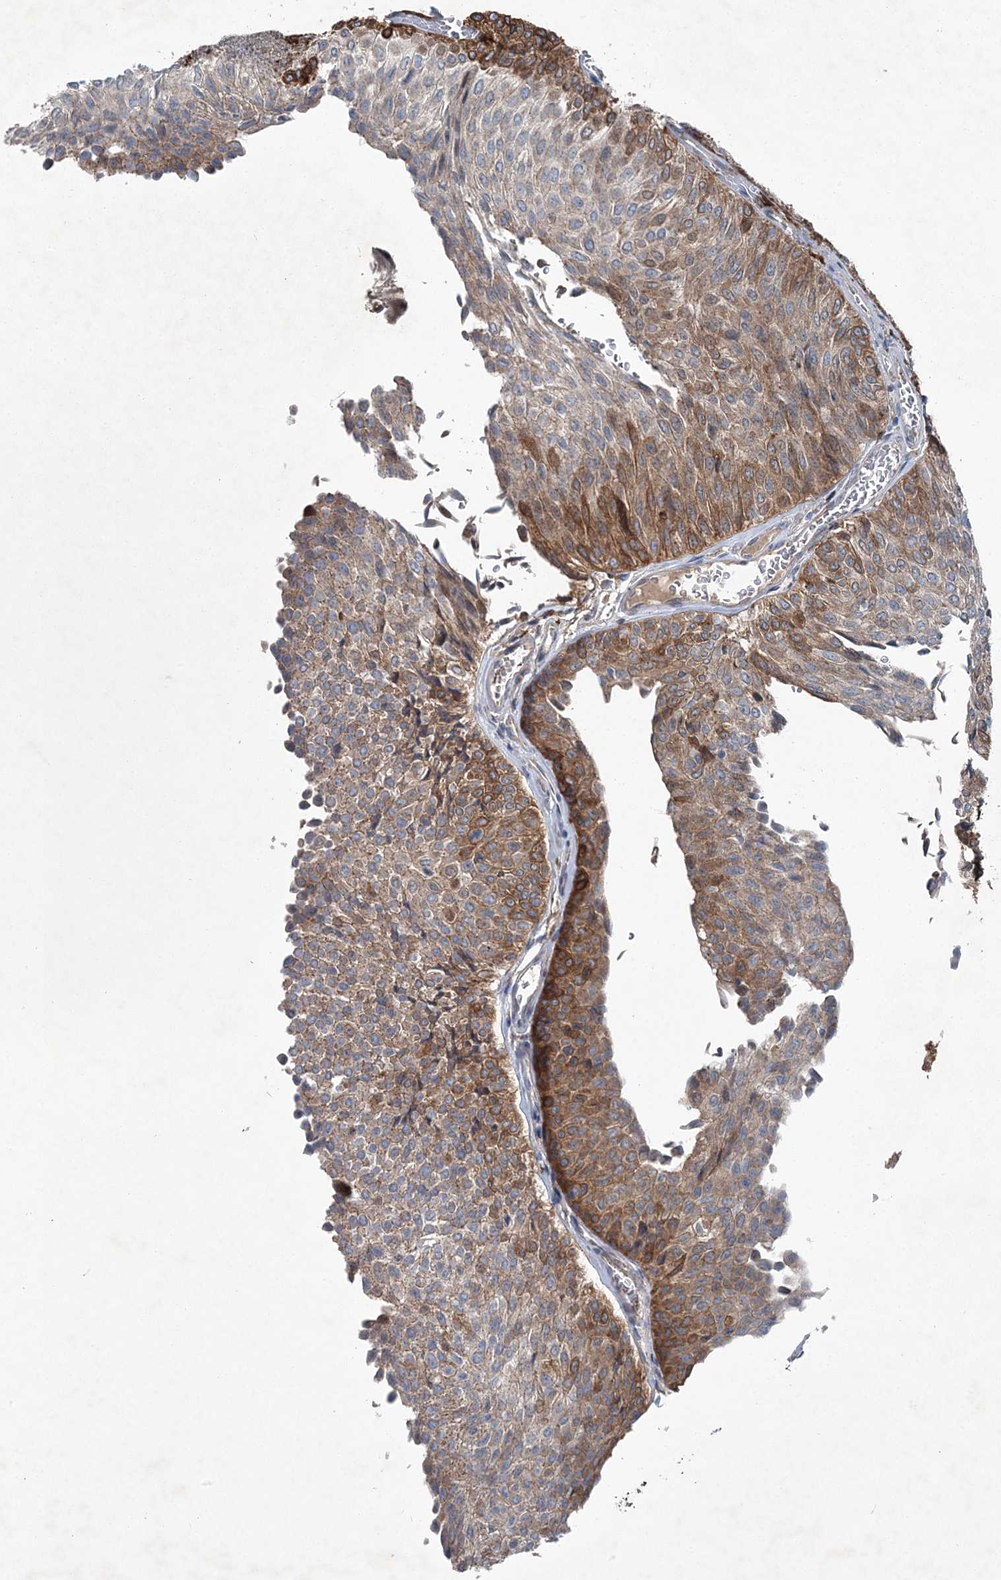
{"staining": {"intensity": "moderate", "quantity": ">75%", "location": "cytoplasmic/membranous"}, "tissue": "urothelial cancer", "cell_type": "Tumor cells", "image_type": "cancer", "snomed": [{"axis": "morphology", "description": "Urothelial carcinoma, Low grade"}, {"axis": "topography", "description": "Urinary bladder"}], "caption": "Immunohistochemistry (IHC) (DAB (3,3'-diaminobenzidine)) staining of low-grade urothelial carcinoma shows moderate cytoplasmic/membranous protein staining in approximately >75% of tumor cells.", "gene": "SPOPL", "patient": {"sex": "male", "age": 78}}